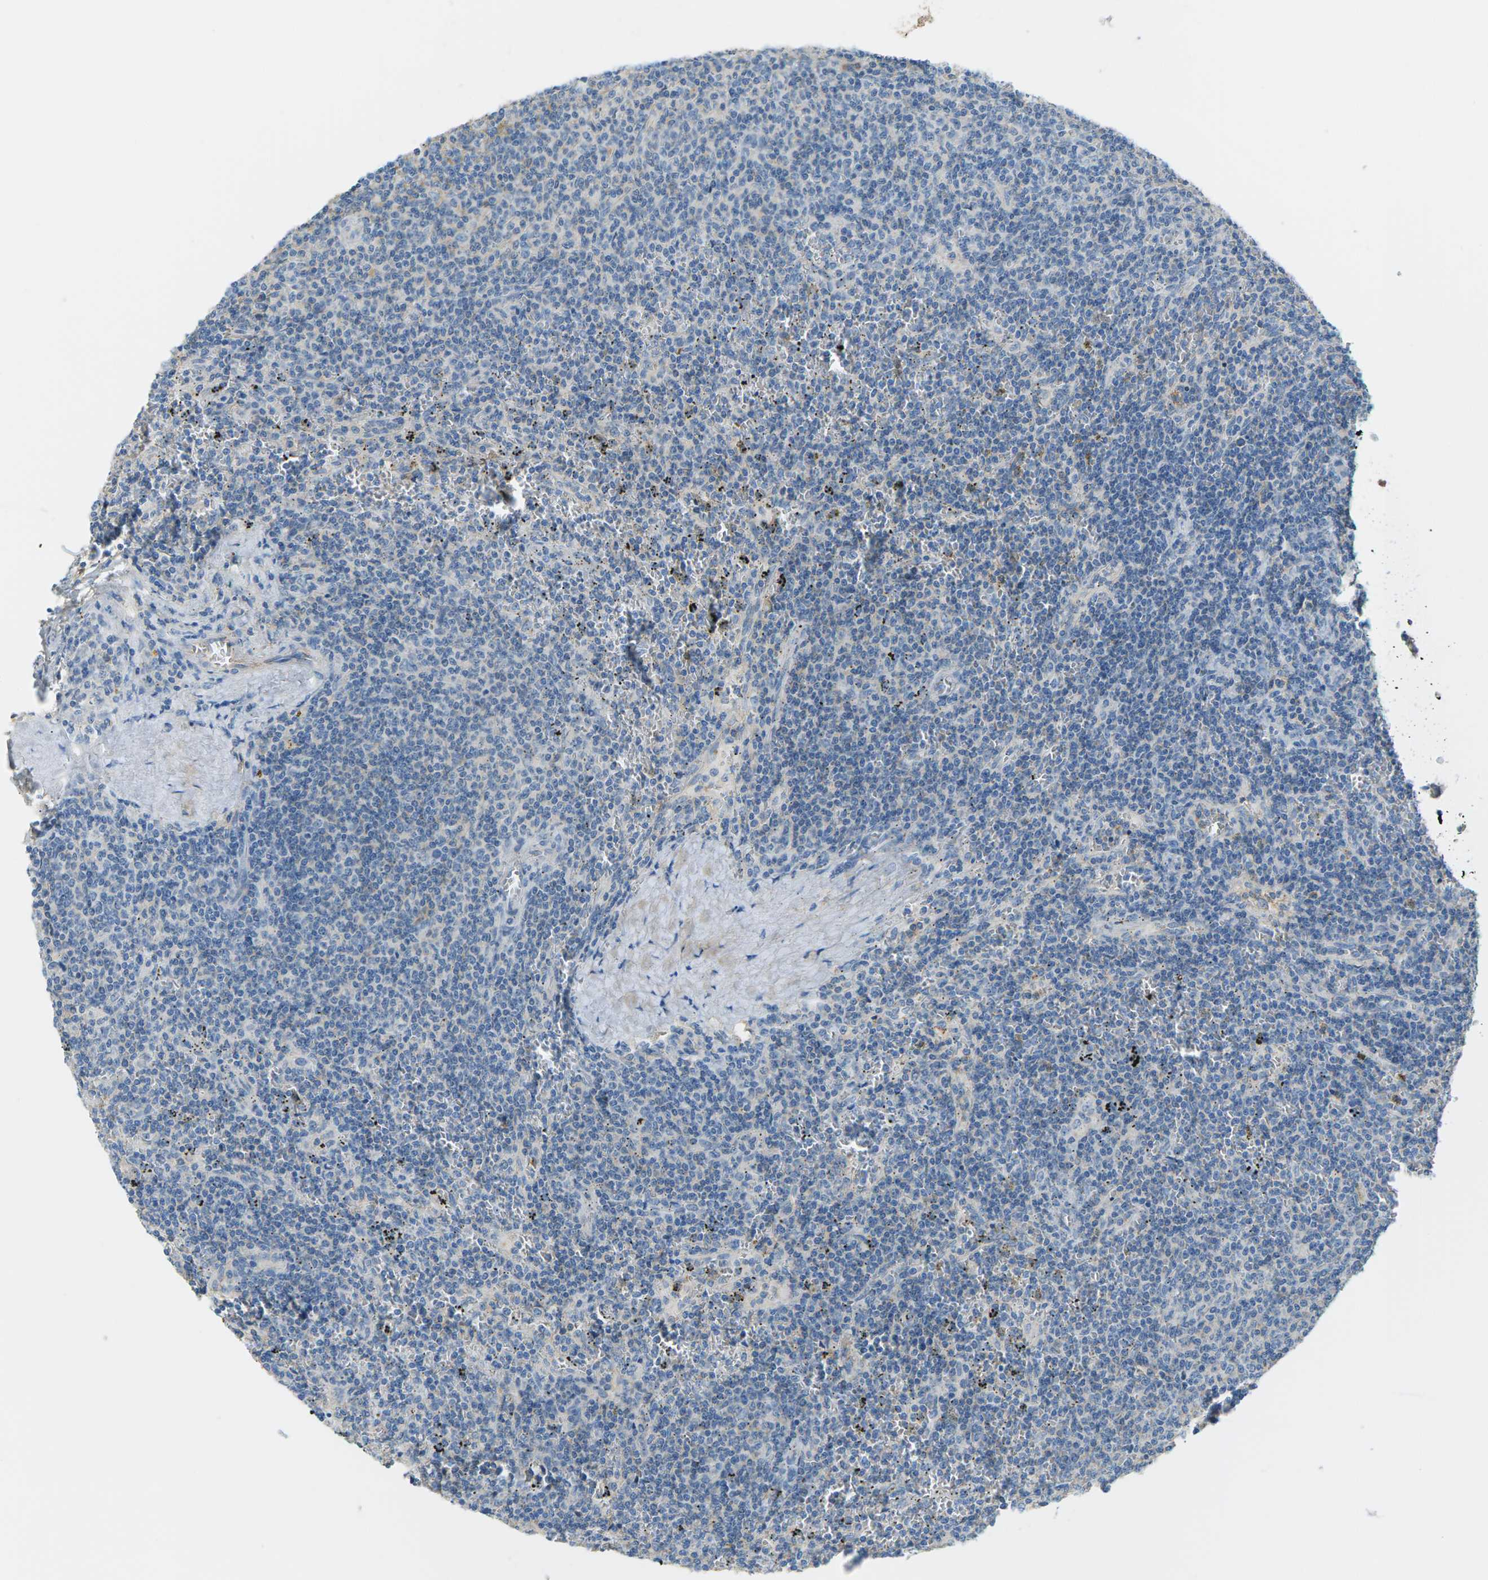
{"staining": {"intensity": "negative", "quantity": "none", "location": "none"}, "tissue": "lymphoma", "cell_type": "Tumor cells", "image_type": "cancer", "snomed": [{"axis": "morphology", "description": "Malignant lymphoma, non-Hodgkin's type, Low grade"}, {"axis": "topography", "description": "Spleen"}], "caption": "Lymphoma stained for a protein using IHC demonstrates no positivity tumor cells.", "gene": "CFI", "patient": {"sex": "female", "age": 50}}